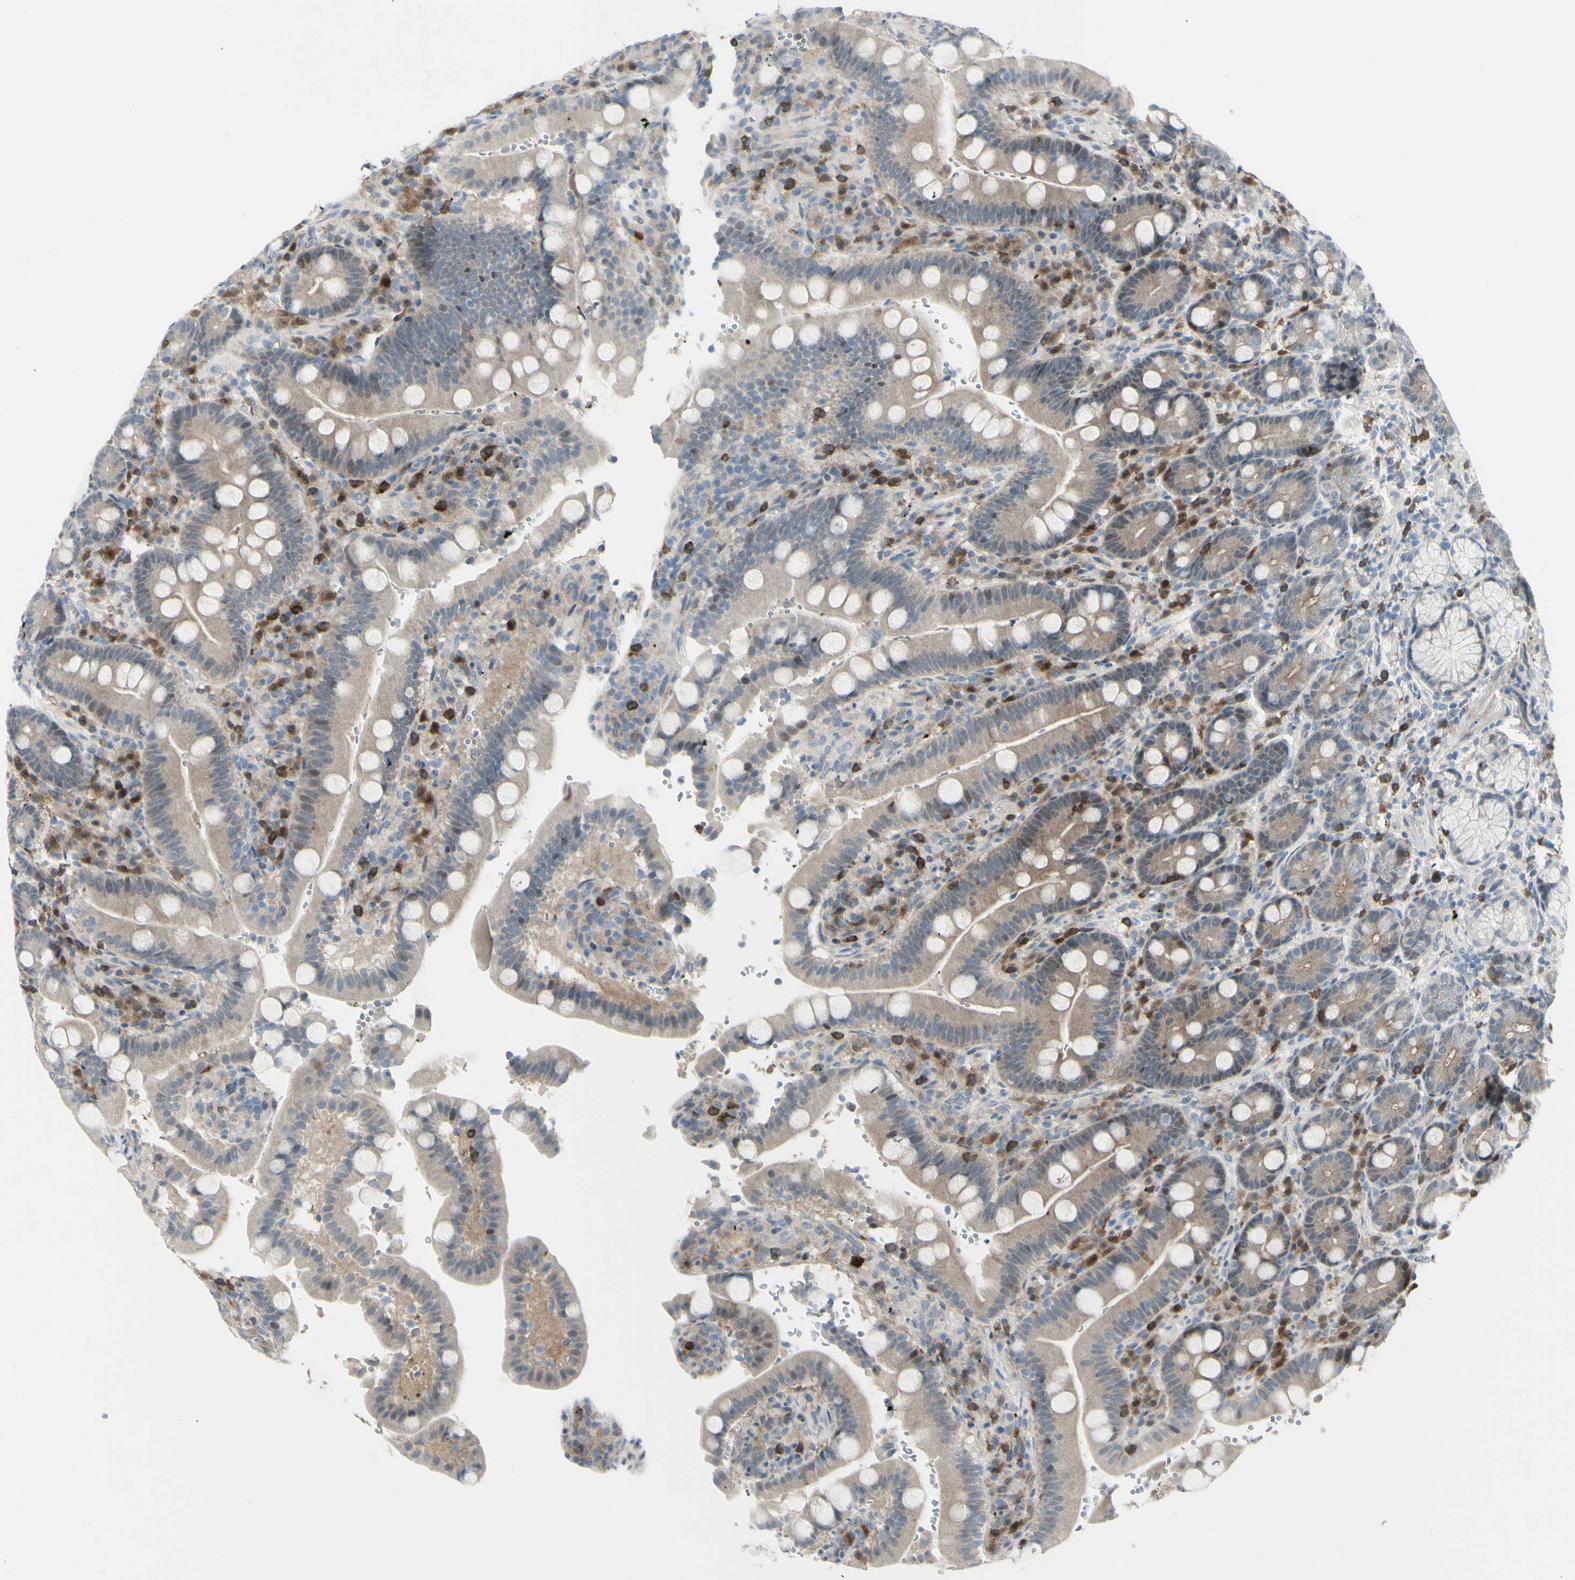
{"staining": {"intensity": "moderate", "quantity": "<25%", "location": "cytoplasmic/membranous"}, "tissue": "duodenum", "cell_type": "Glandular cells", "image_type": "normal", "snomed": [{"axis": "morphology", "description": "Normal tissue, NOS"}, {"axis": "topography", "description": "Small intestine, NOS"}], "caption": "About <25% of glandular cells in normal human duodenum exhibit moderate cytoplasmic/membranous protein positivity as visualized by brown immunohistochemical staining.", "gene": "ETNK1", "patient": {"sex": "female", "age": 71}}